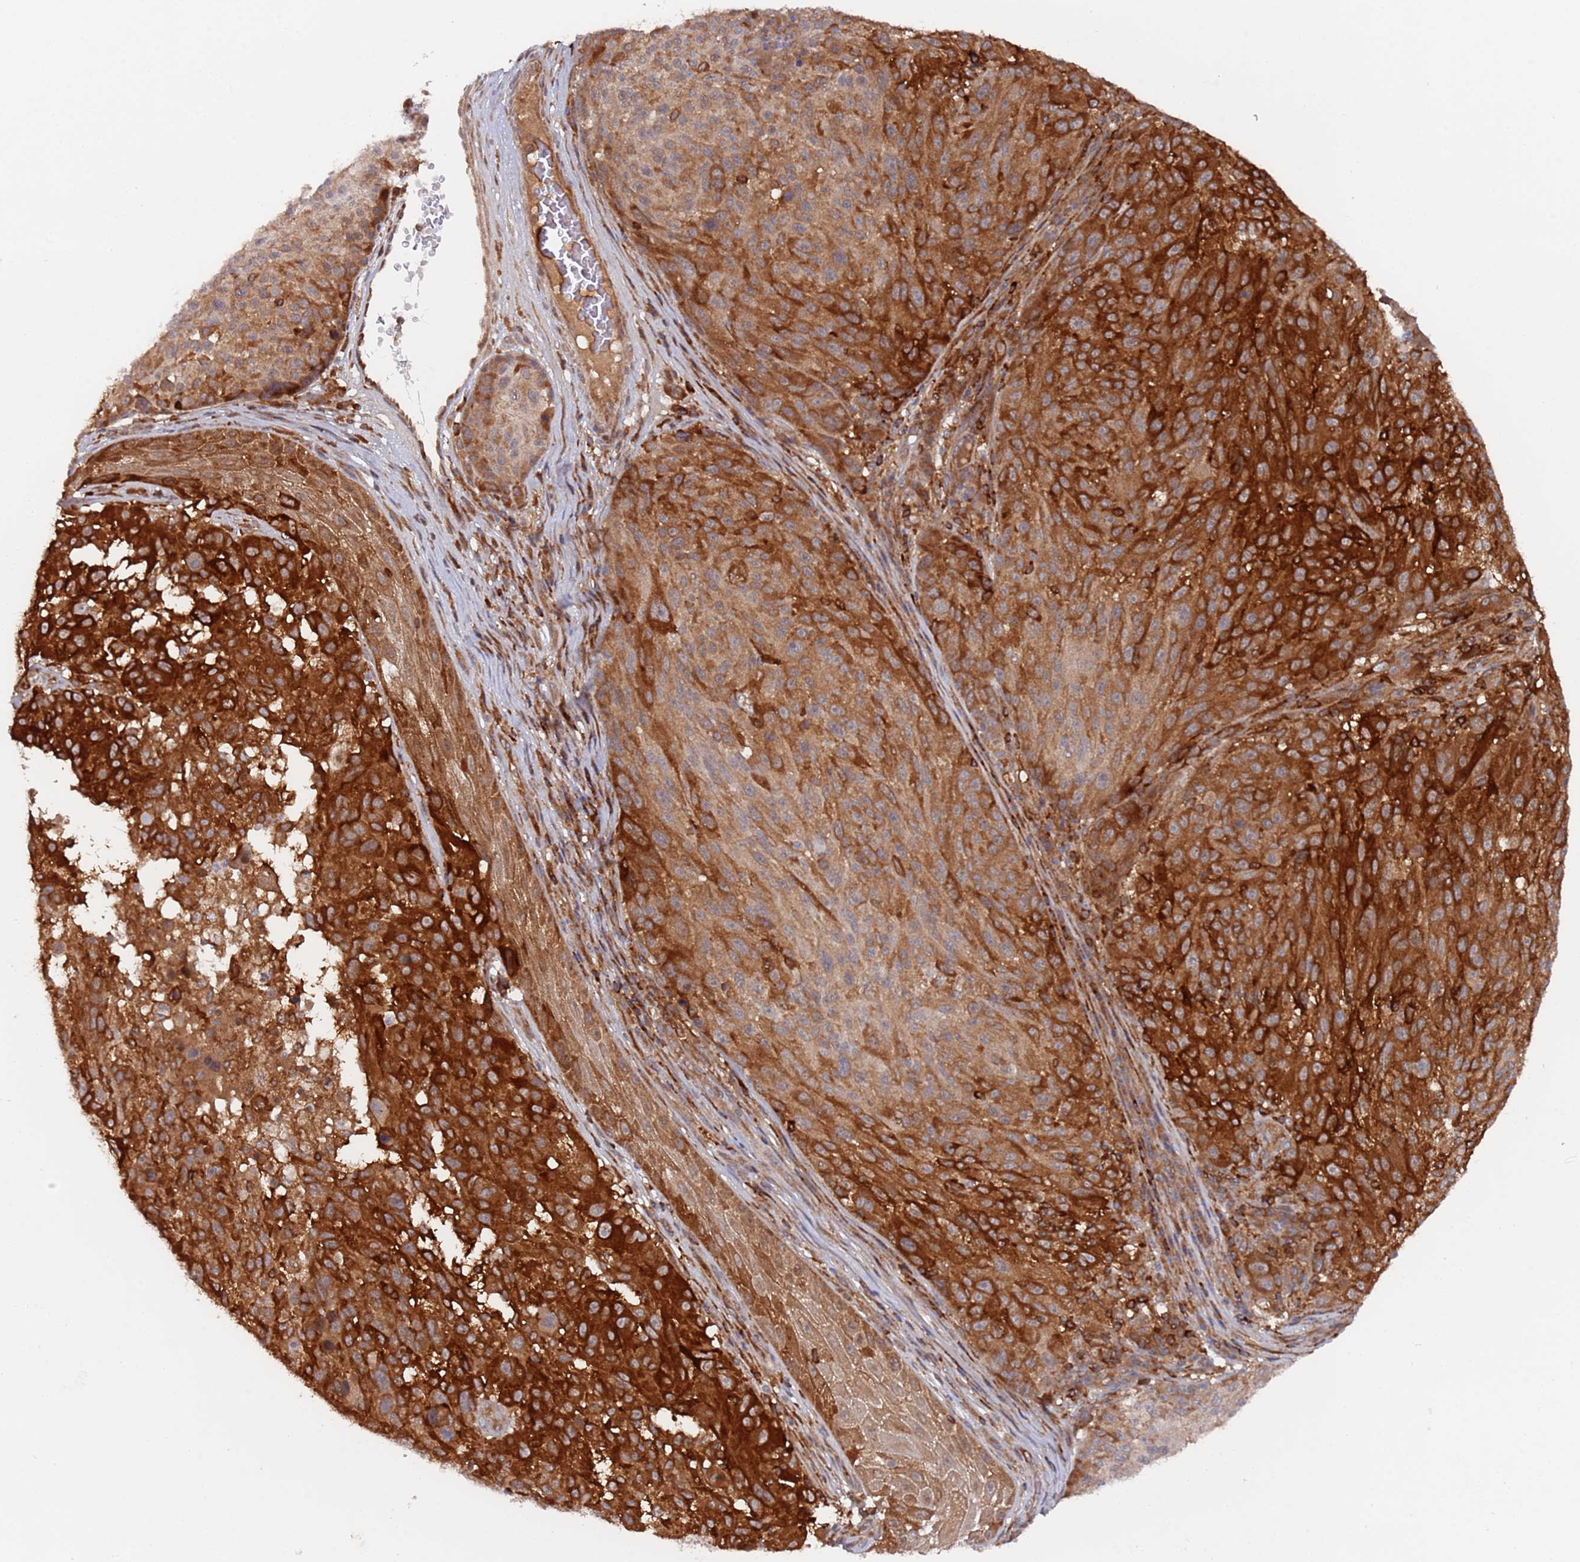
{"staining": {"intensity": "strong", "quantity": "25%-75%", "location": "cytoplasmic/membranous"}, "tissue": "melanoma", "cell_type": "Tumor cells", "image_type": "cancer", "snomed": [{"axis": "morphology", "description": "Malignant melanoma, NOS"}, {"axis": "topography", "description": "Skin"}], "caption": "A histopathology image showing strong cytoplasmic/membranous expression in about 25%-75% of tumor cells in melanoma, as visualized by brown immunohistochemical staining.", "gene": "DDX60", "patient": {"sex": "male", "age": 53}}